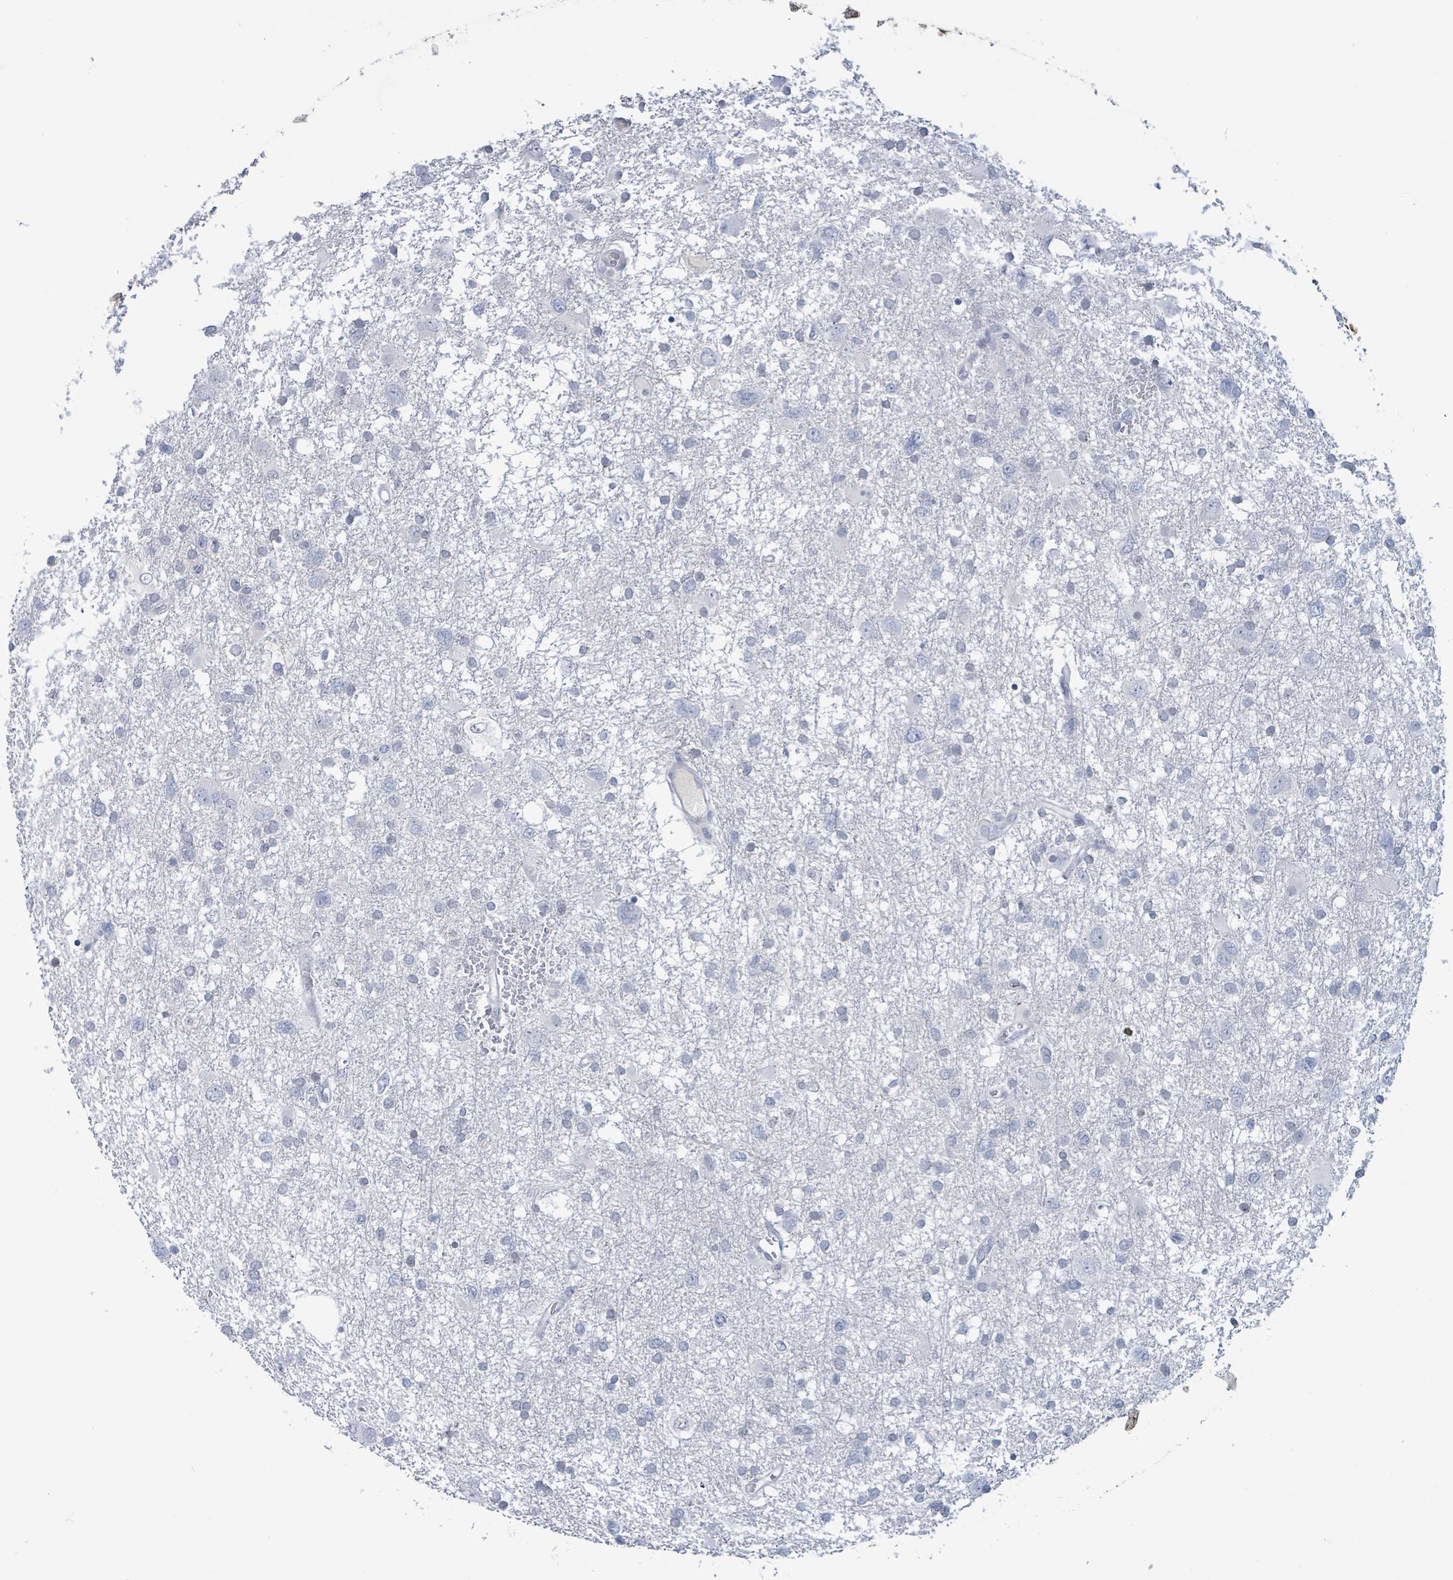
{"staining": {"intensity": "negative", "quantity": "none", "location": "none"}, "tissue": "glioma", "cell_type": "Tumor cells", "image_type": "cancer", "snomed": [{"axis": "morphology", "description": "Glioma, malignant, High grade"}, {"axis": "topography", "description": "Brain"}], "caption": "Micrograph shows no significant protein expression in tumor cells of high-grade glioma (malignant). Brightfield microscopy of immunohistochemistry stained with DAB (brown) and hematoxylin (blue), captured at high magnification.", "gene": "NTN3", "patient": {"sex": "male", "age": 61}}